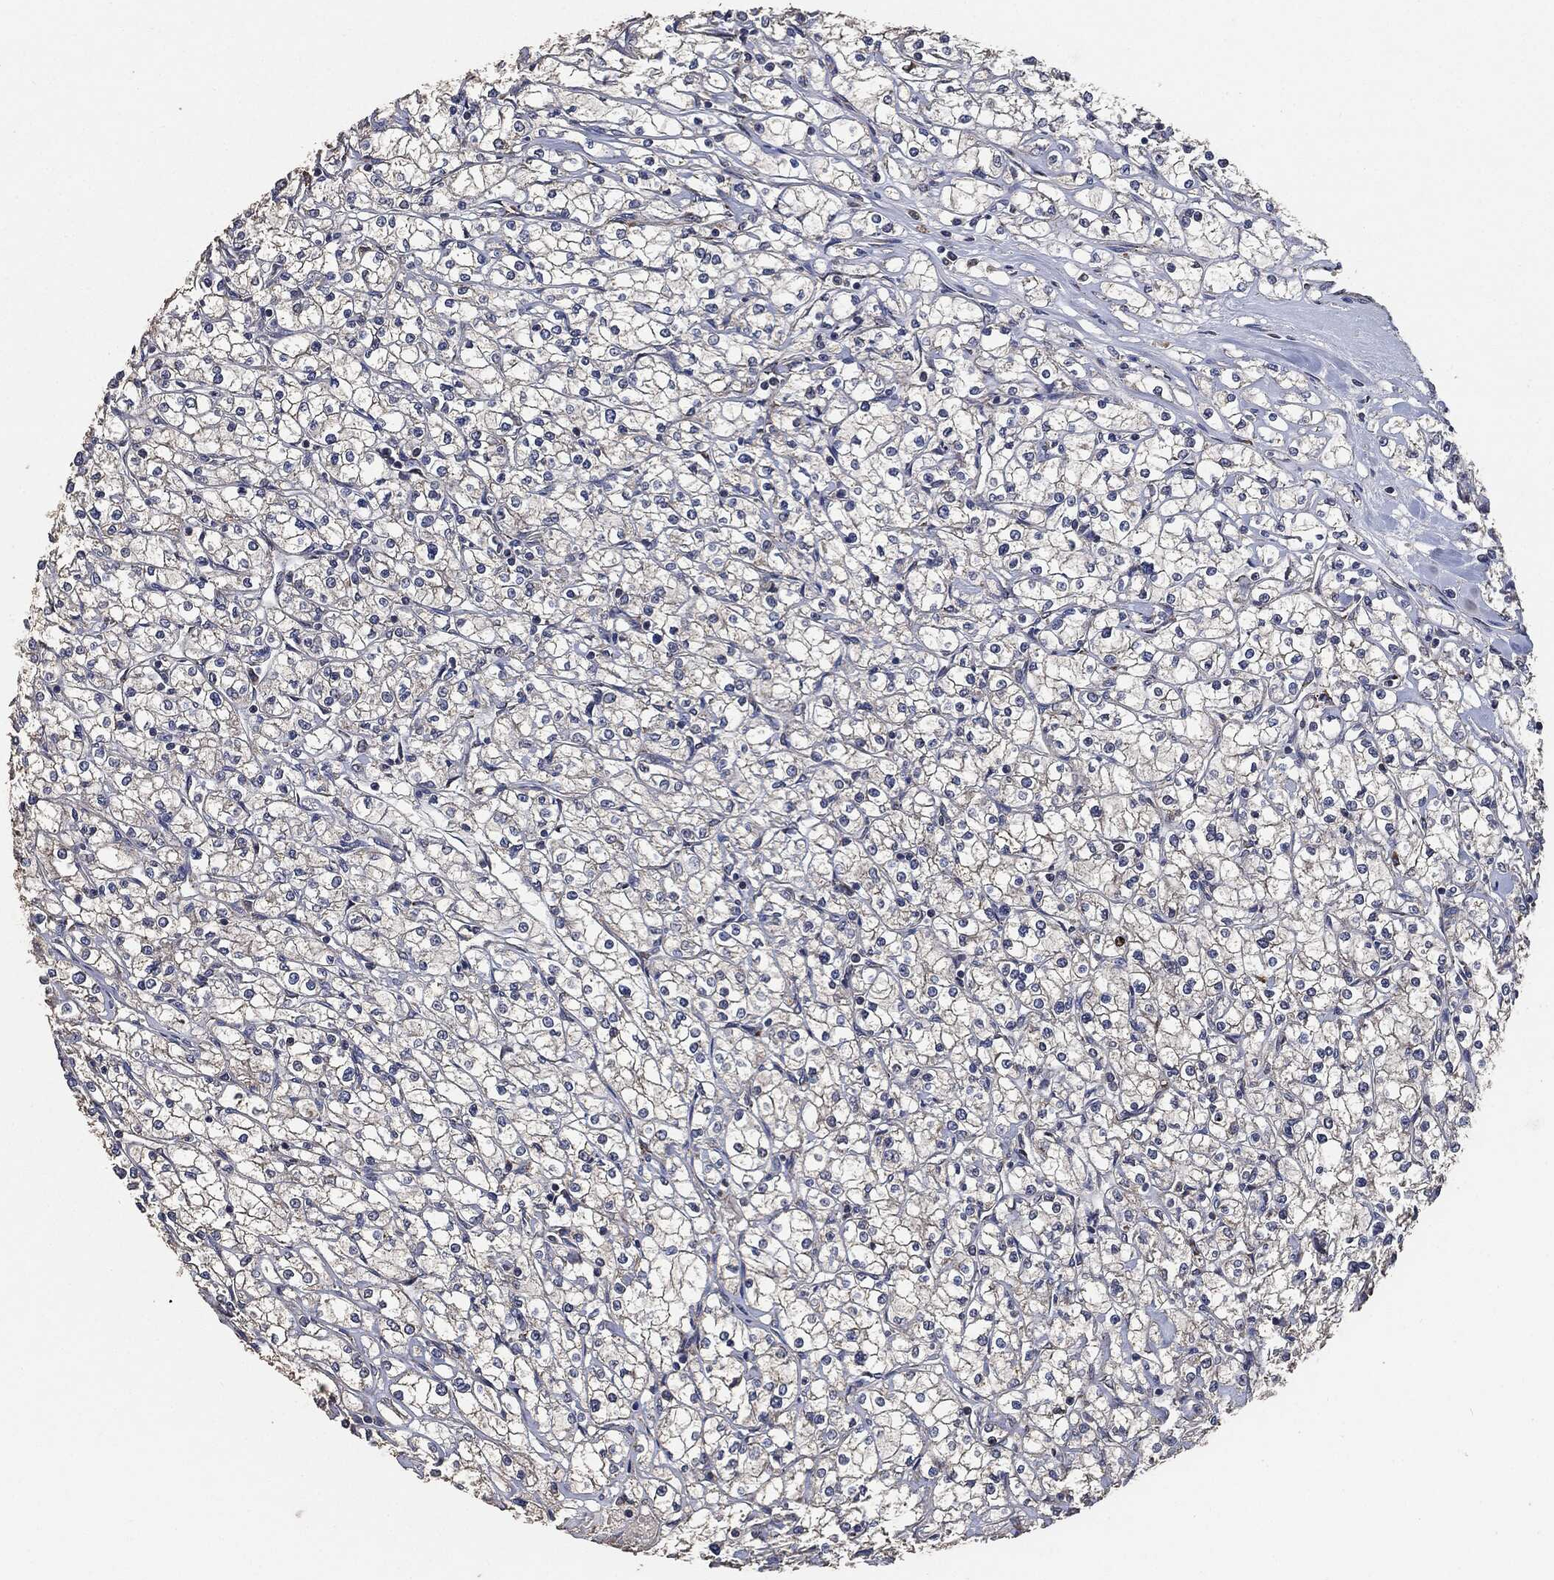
{"staining": {"intensity": "negative", "quantity": "none", "location": "none"}, "tissue": "renal cancer", "cell_type": "Tumor cells", "image_type": "cancer", "snomed": [{"axis": "morphology", "description": "Adenocarcinoma, NOS"}, {"axis": "topography", "description": "Kidney"}], "caption": "This is a photomicrograph of IHC staining of renal cancer, which shows no positivity in tumor cells.", "gene": "STK3", "patient": {"sex": "male", "age": 67}}